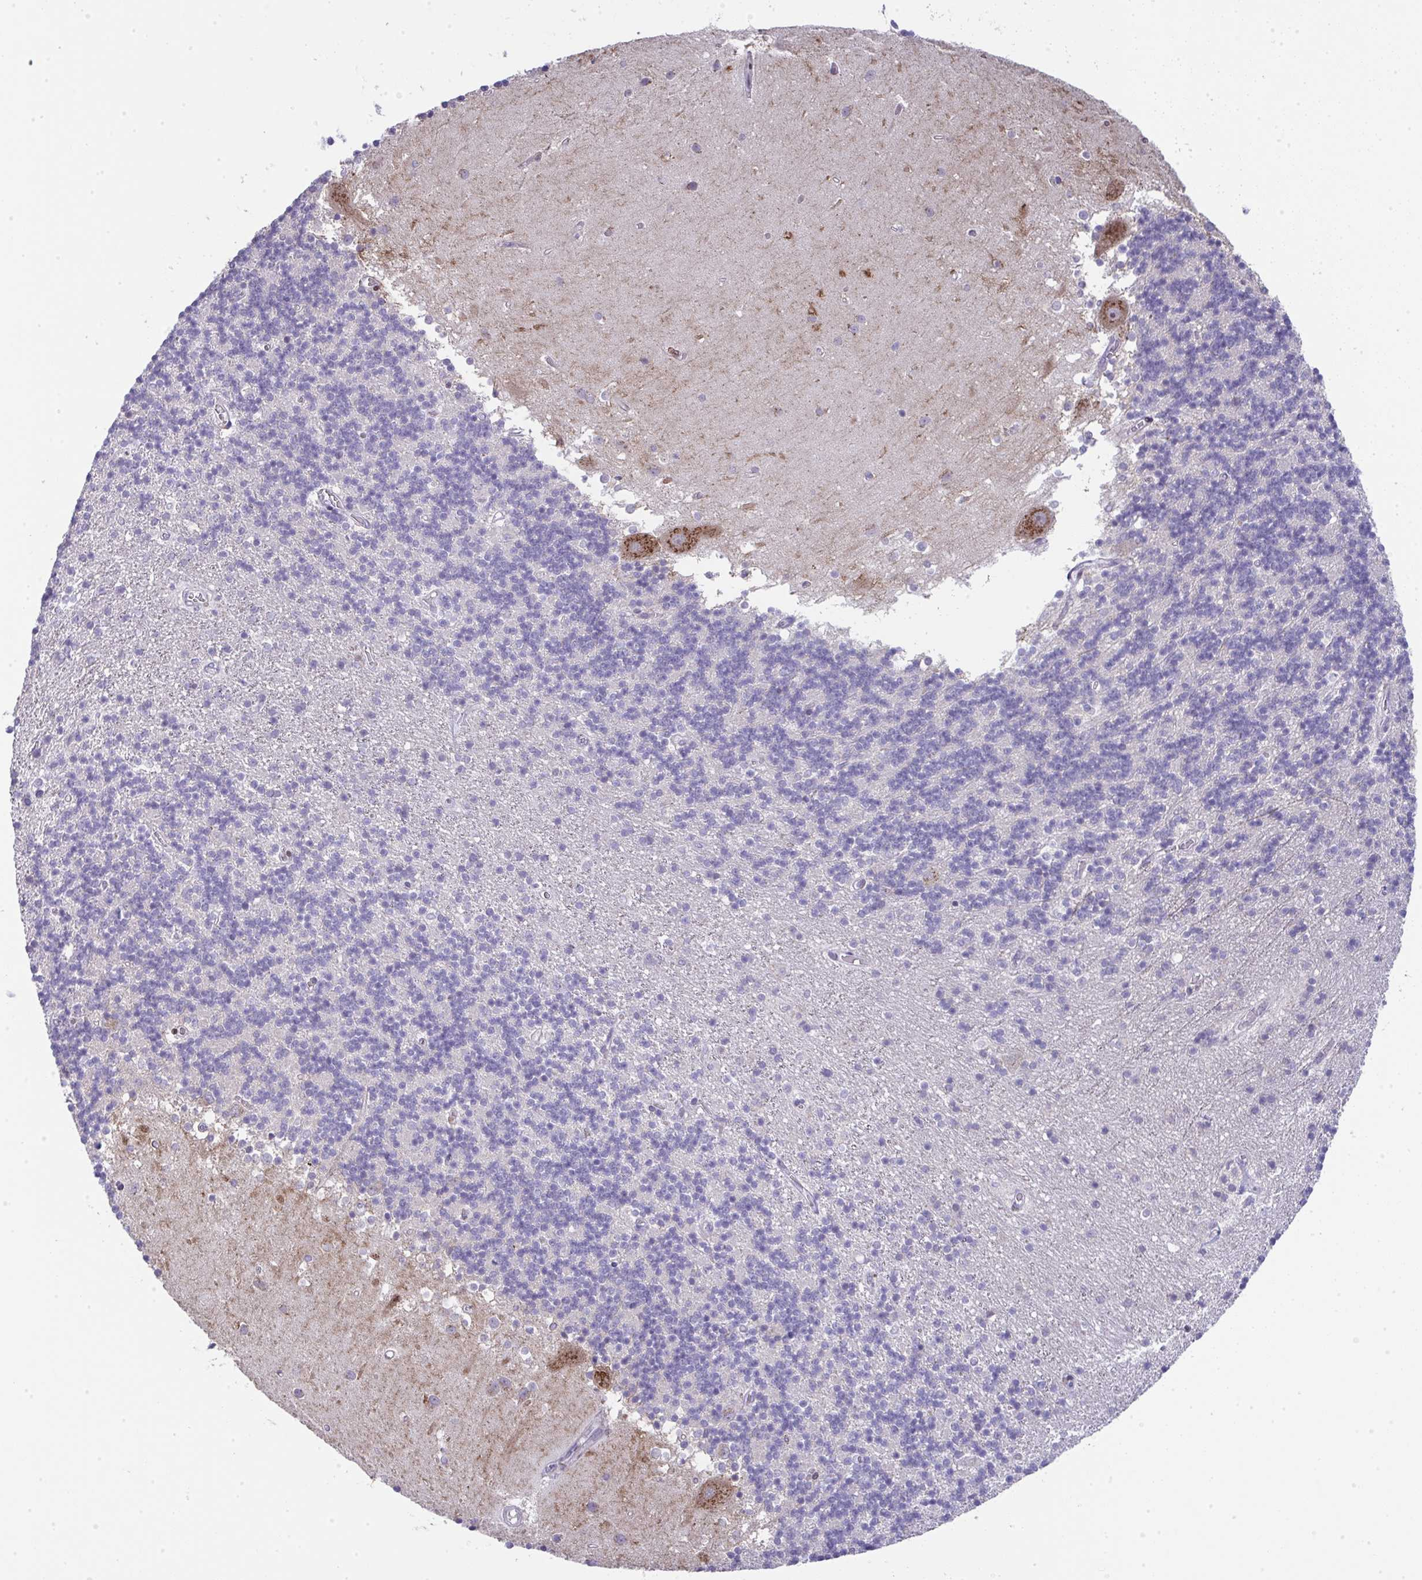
{"staining": {"intensity": "negative", "quantity": "none", "location": "none"}, "tissue": "cerebellum", "cell_type": "Cells in granular layer", "image_type": "normal", "snomed": [{"axis": "morphology", "description": "Normal tissue, NOS"}, {"axis": "topography", "description": "Cerebellum"}], "caption": "This histopathology image is of unremarkable cerebellum stained with immunohistochemistry to label a protein in brown with the nuclei are counter-stained blue. There is no staining in cells in granular layer. The staining is performed using DAB brown chromogen with nuclei counter-stained in using hematoxylin.", "gene": "GALNT16", "patient": {"sex": "male", "age": 54}}